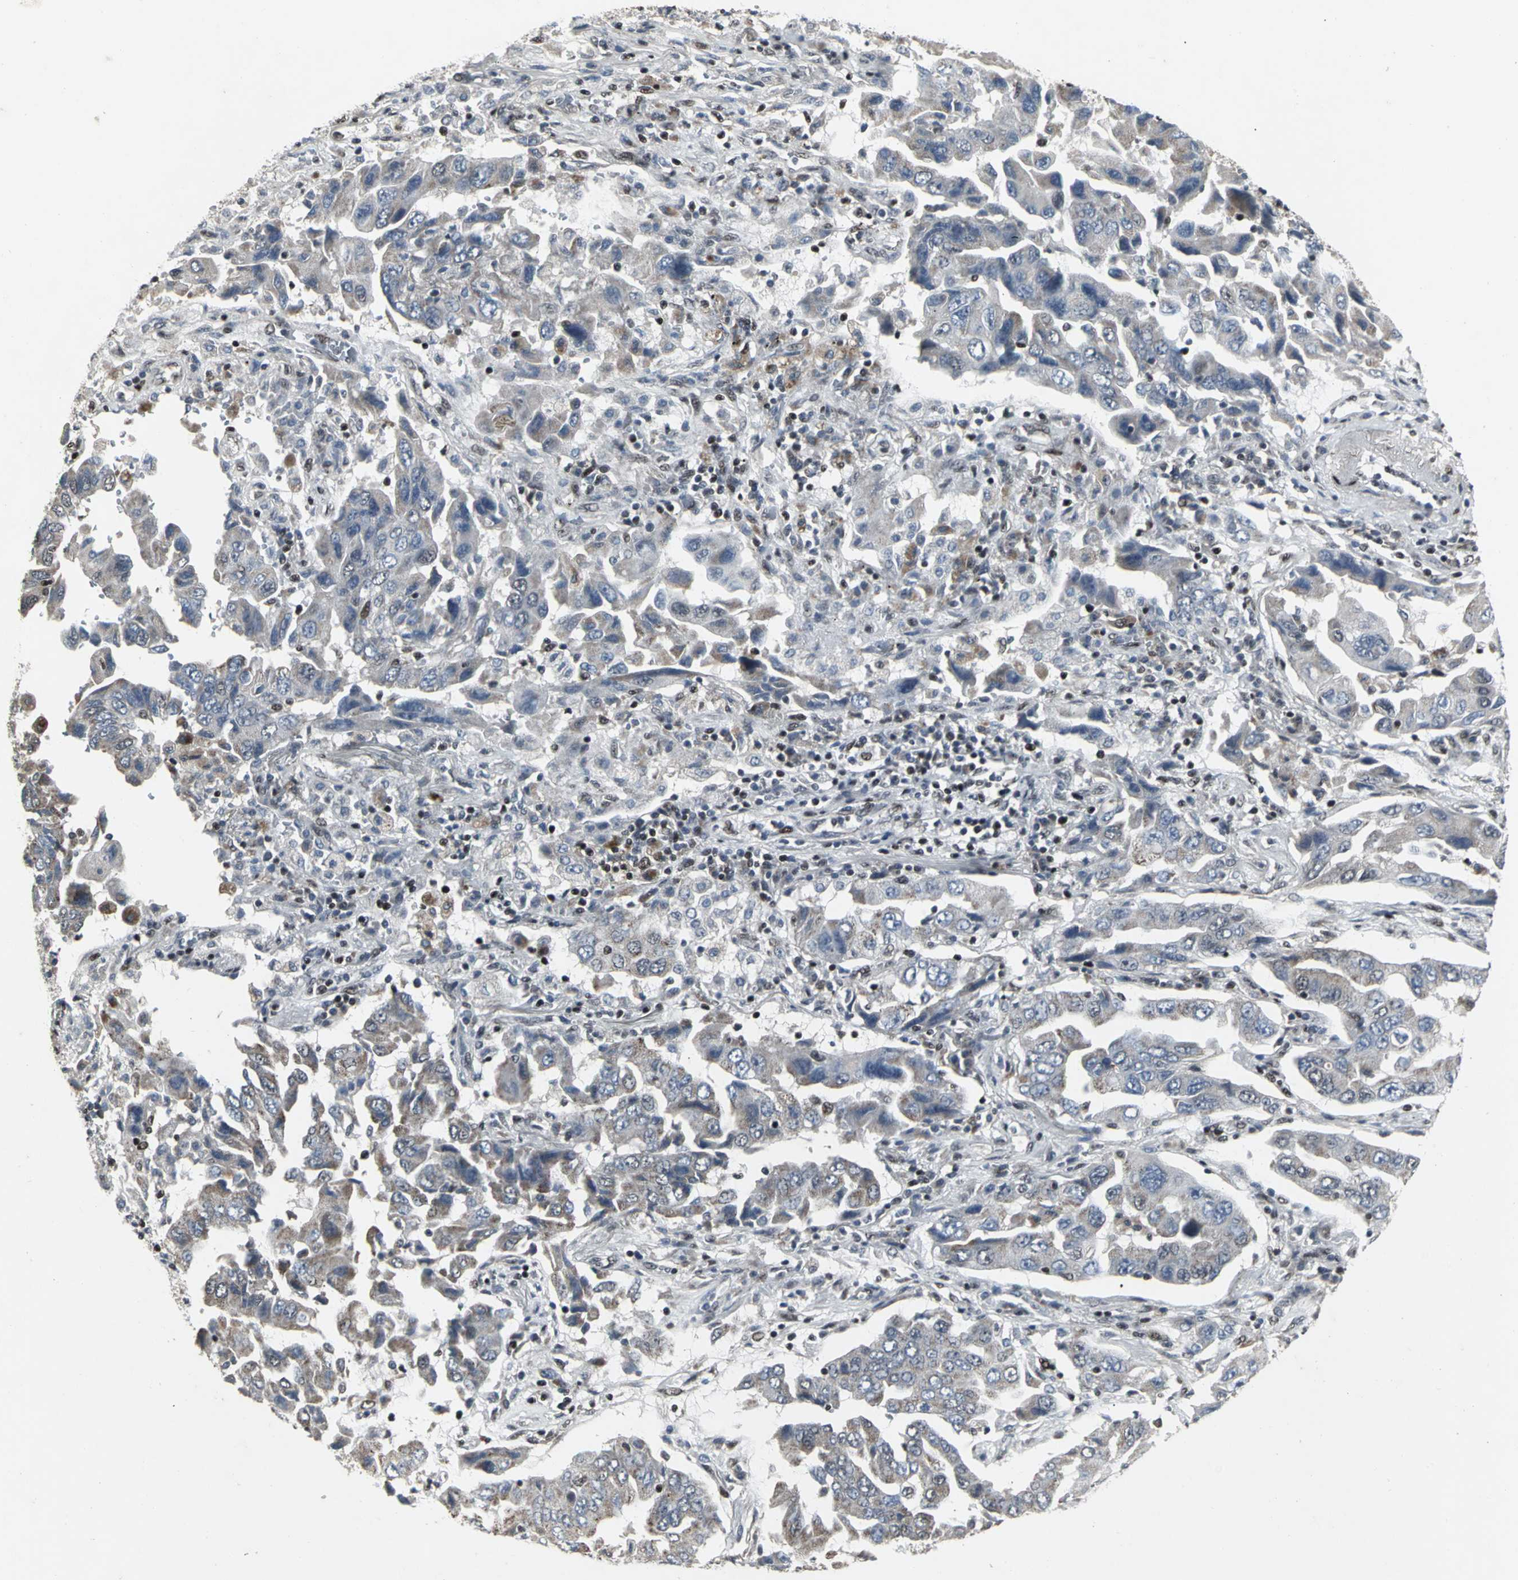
{"staining": {"intensity": "moderate", "quantity": "25%-75%", "location": "cytoplasmic/membranous"}, "tissue": "lung cancer", "cell_type": "Tumor cells", "image_type": "cancer", "snomed": [{"axis": "morphology", "description": "Adenocarcinoma, NOS"}, {"axis": "topography", "description": "Lung"}], "caption": "Moderate cytoplasmic/membranous expression is present in approximately 25%-75% of tumor cells in lung cancer.", "gene": "SRF", "patient": {"sex": "female", "age": 65}}